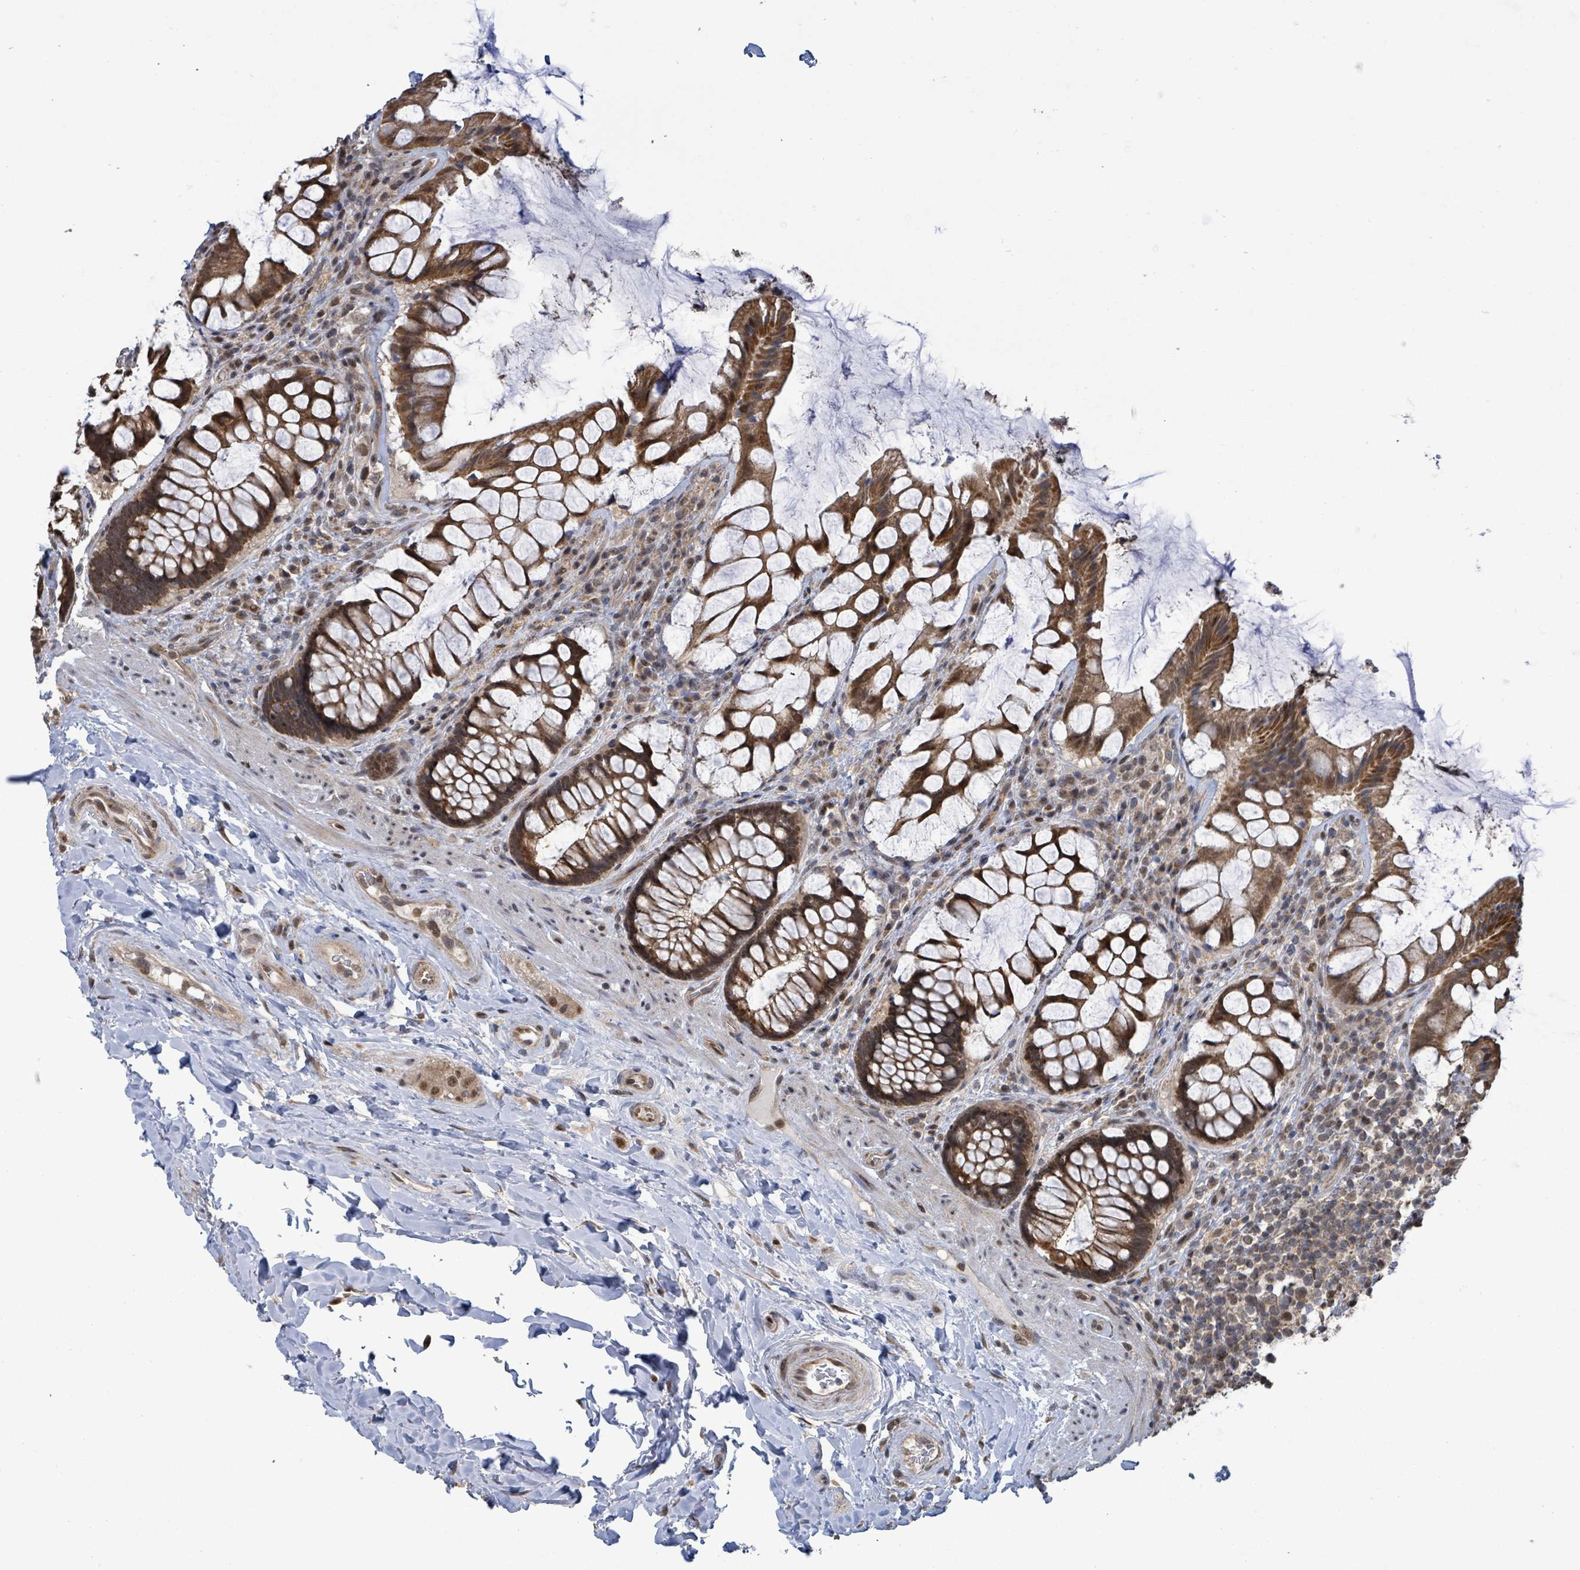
{"staining": {"intensity": "moderate", "quantity": ">75%", "location": "cytoplasmic/membranous,nuclear"}, "tissue": "rectum", "cell_type": "Glandular cells", "image_type": "normal", "snomed": [{"axis": "morphology", "description": "Normal tissue, NOS"}, {"axis": "topography", "description": "Rectum"}], "caption": "A brown stain highlights moderate cytoplasmic/membranous,nuclear staining of a protein in glandular cells of unremarkable human rectum.", "gene": "COQ6", "patient": {"sex": "female", "age": 58}}